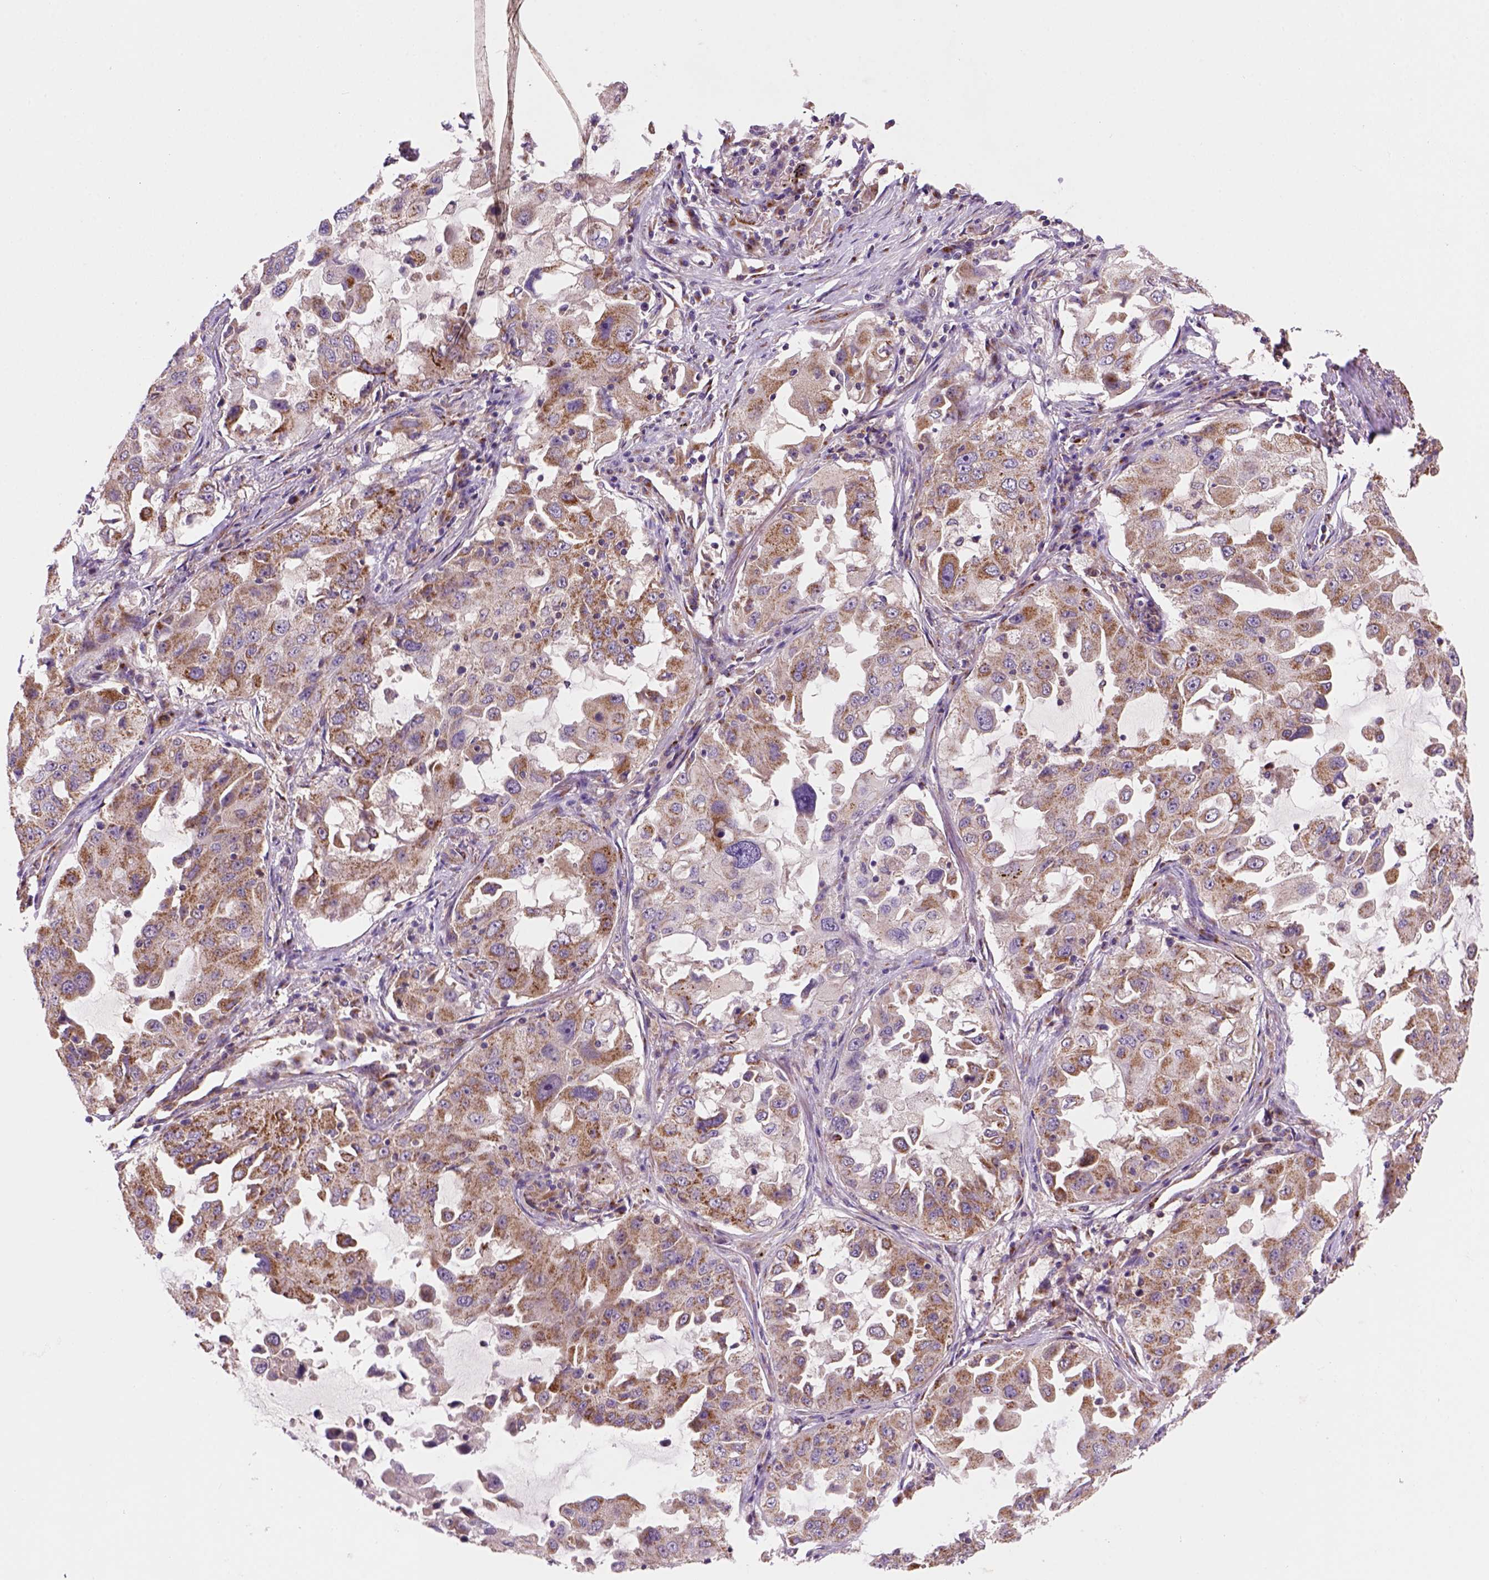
{"staining": {"intensity": "moderate", "quantity": "25%-75%", "location": "cytoplasmic/membranous"}, "tissue": "lung cancer", "cell_type": "Tumor cells", "image_type": "cancer", "snomed": [{"axis": "morphology", "description": "Adenocarcinoma, NOS"}, {"axis": "topography", "description": "Lung"}], "caption": "Immunohistochemical staining of lung cancer demonstrates medium levels of moderate cytoplasmic/membranous expression in about 25%-75% of tumor cells.", "gene": "WARS2", "patient": {"sex": "female", "age": 61}}